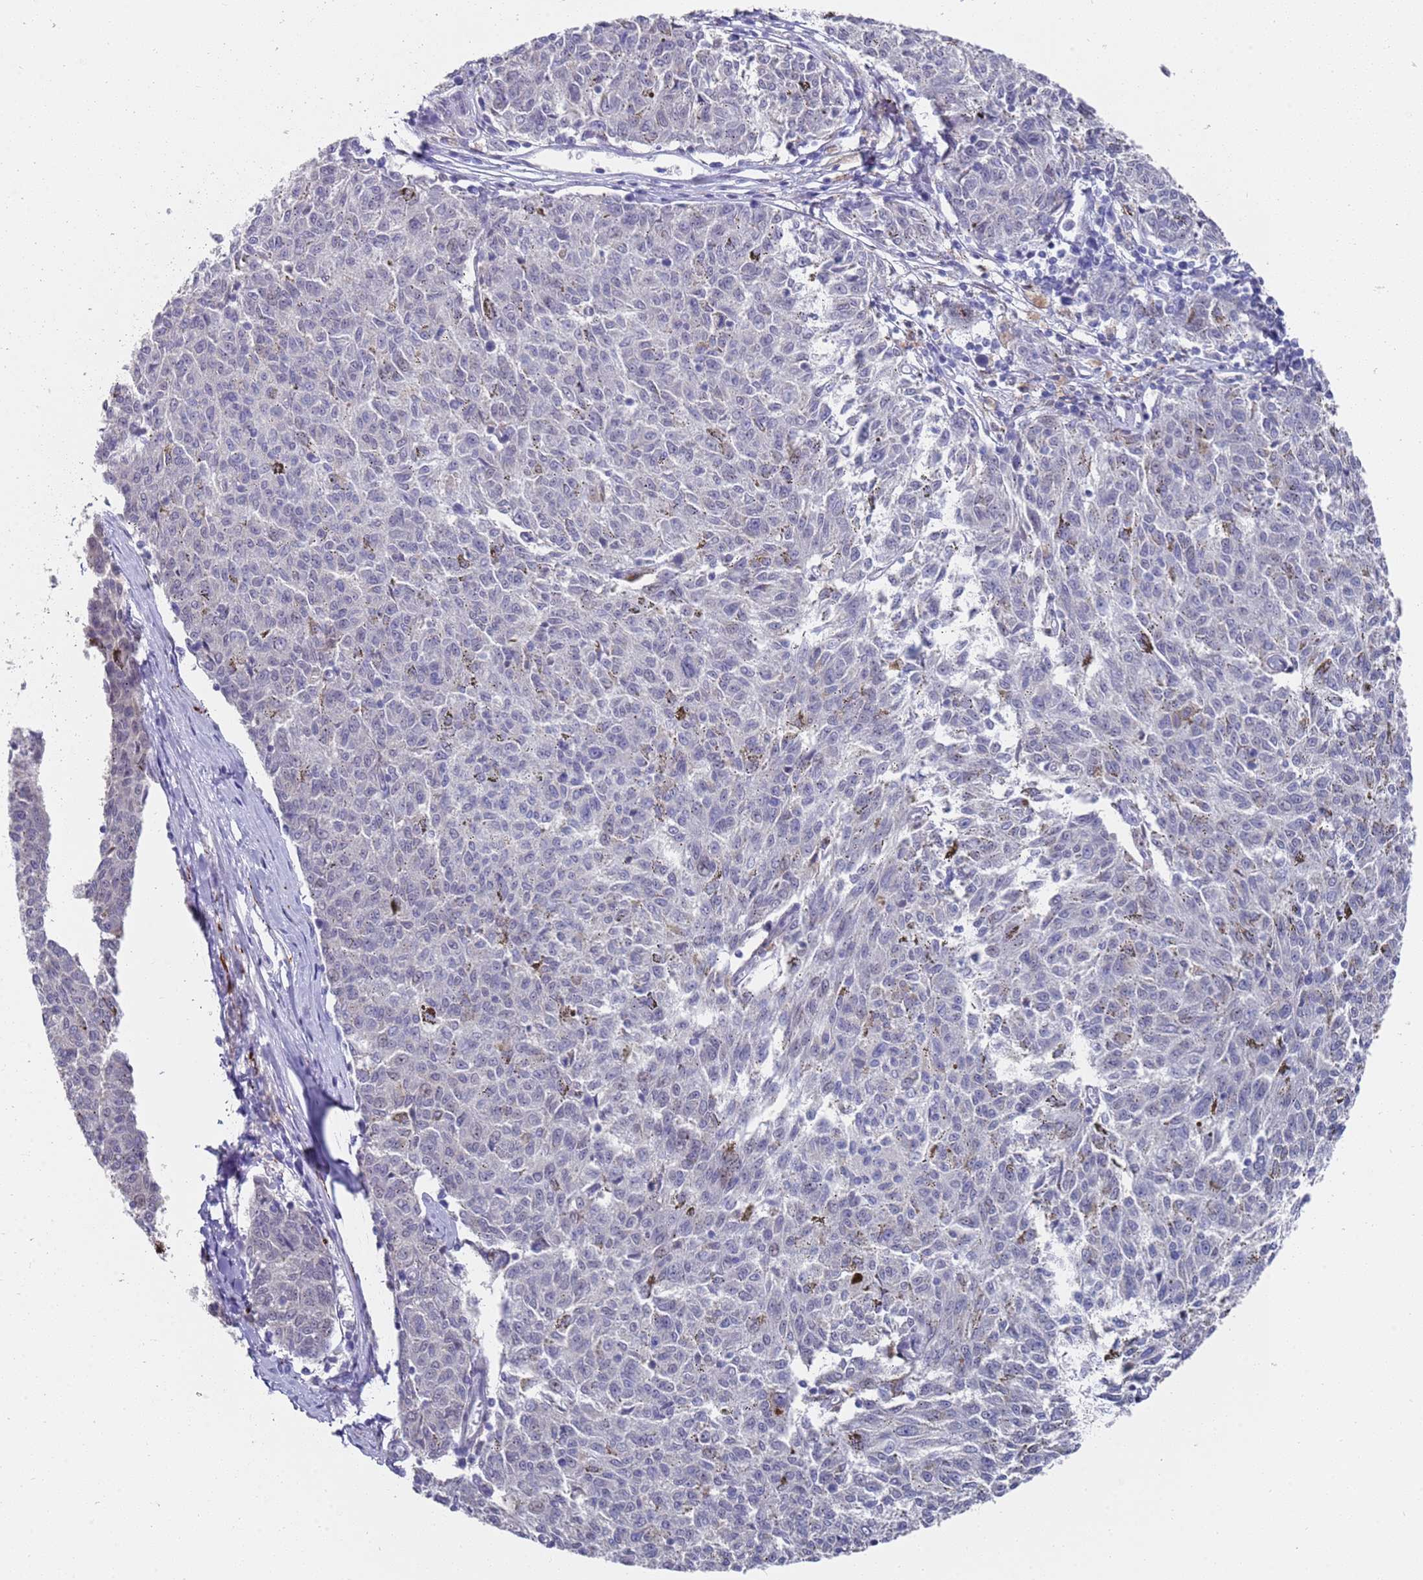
{"staining": {"intensity": "negative", "quantity": "none", "location": "none"}, "tissue": "melanoma", "cell_type": "Tumor cells", "image_type": "cancer", "snomed": [{"axis": "morphology", "description": "Malignant melanoma, NOS"}, {"axis": "topography", "description": "Skin"}], "caption": "Human melanoma stained for a protein using immunohistochemistry (IHC) demonstrates no expression in tumor cells.", "gene": "COPS6", "patient": {"sex": "female", "age": 72}}